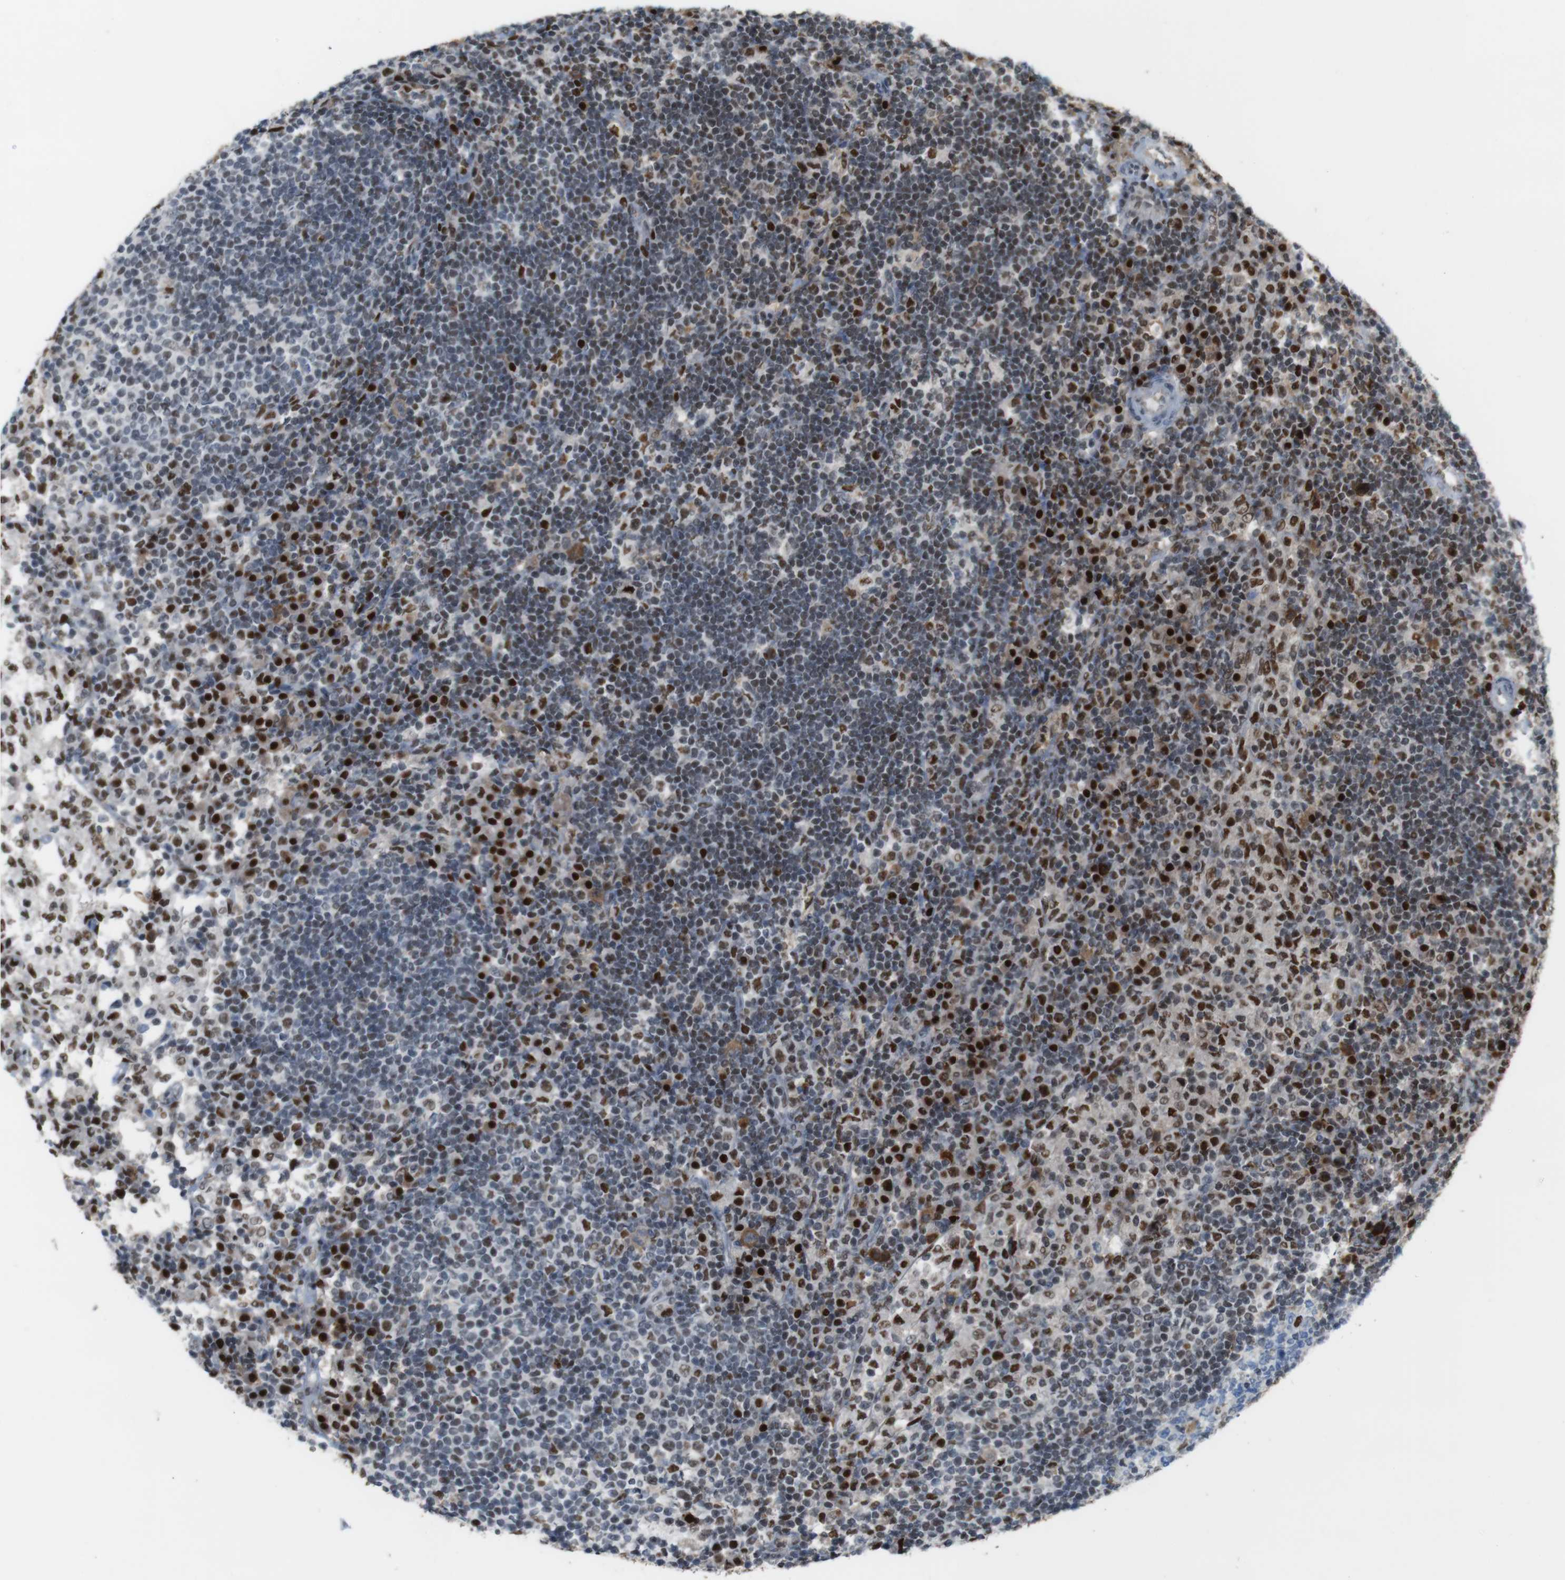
{"staining": {"intensity": "moderate", "quantity": "<25%", "location": "nuclear"}, "tissue": "lymph node", "cell_type": "Germinal center cells", "image_type": "normal", "snomed": [{"axis": "morphology", "description": "Normal tissue, NOS"}, {"axis": "topography", "description": "Lymph node"}], "caption": "This histopathology image exhibits immunohistochemistry staining of benign lymph node, with low moderate nuclear positivity in approximately <25% of germinal center cells.", "gene": "SUB1", "patient": {"sex": "female", "age": 53}}